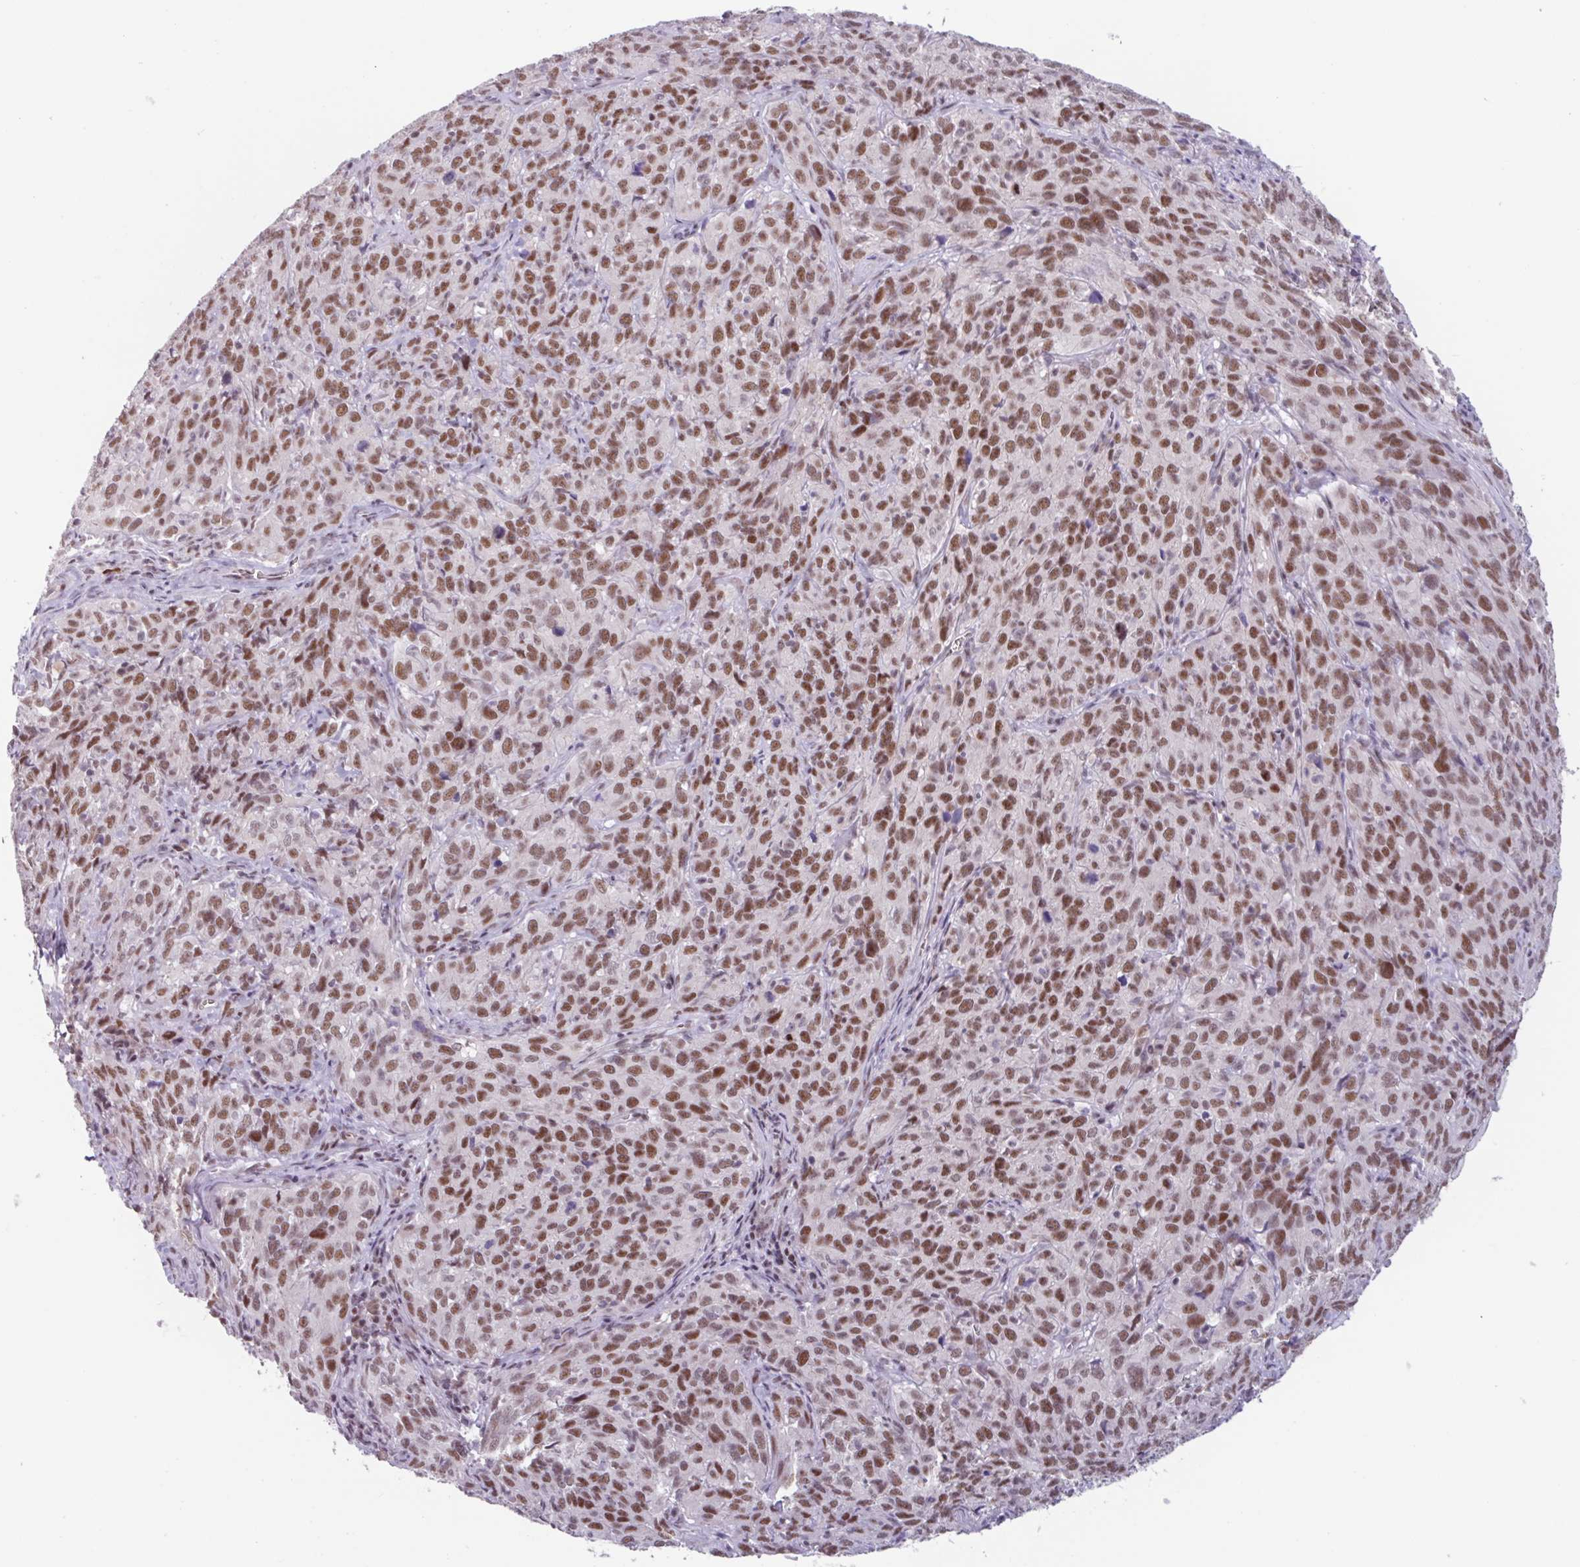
{"staining": {"intensity": "moderate", "quantity": ">75%", "location": "nuclear"}, "tissue": "cervical cancer", "cell_type": "Tumor cells", "image_type": "cancer", "snomed": [{"axis": "morphology", "description": "Squamous cell carcinoma, NOS"}, {"axis": "topography", "description": "Cervix"}], "caption": "This is an image of IHC staining of cervical squamous cell carcinoma, which shows moderate positivity in the nuclear of tumor cells.", "gene": "ZNF575", "patient": {"sex": "female", "age": 51}}